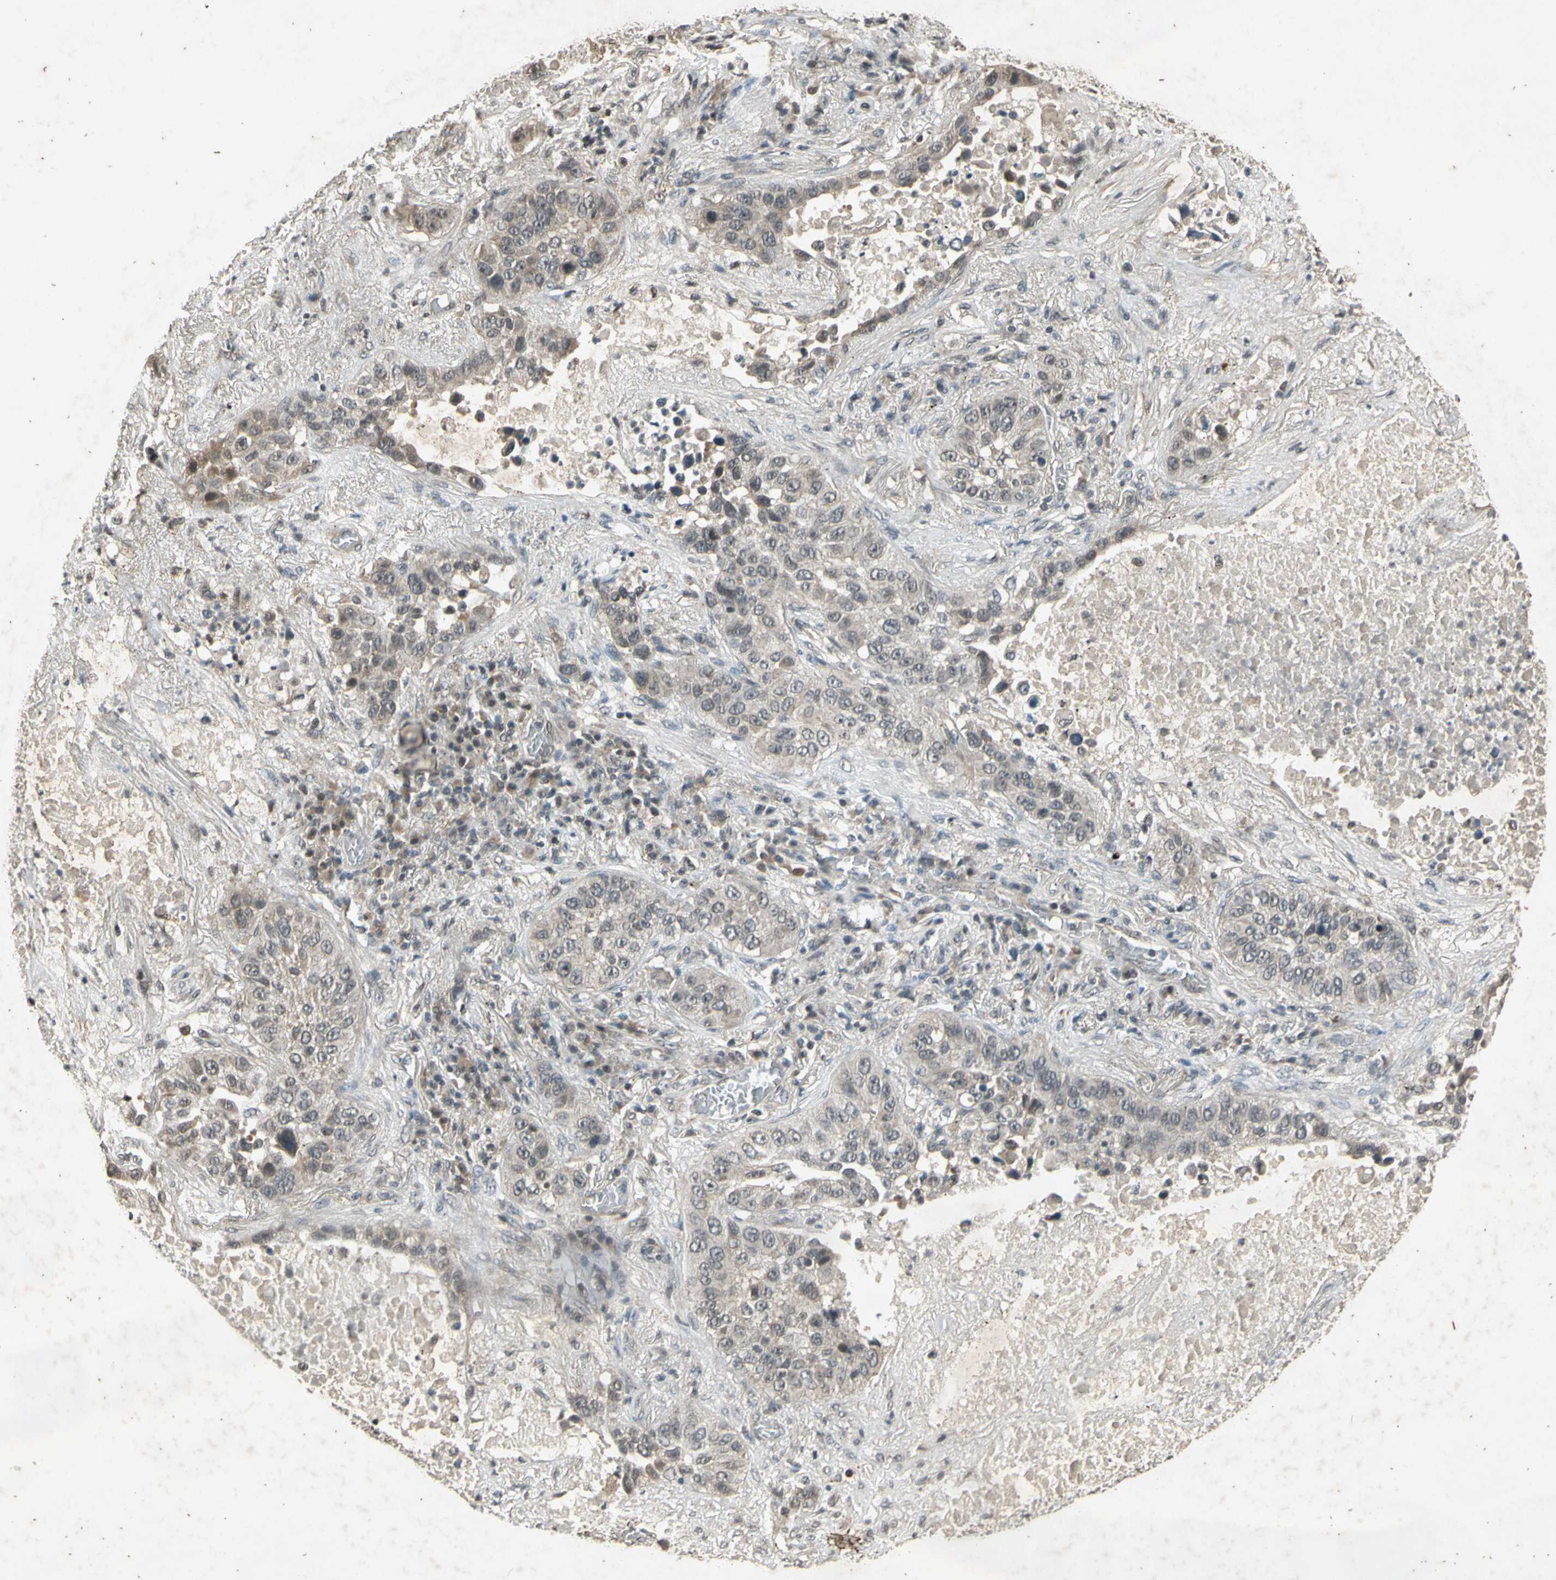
{"staining": {"intensity": "weak", "quantity": "25%-75%", "location": "cytoplasmic/membranous"}, "tissue": "lung cancer", "cell_type": "Tumor cells", "image_type": "cancer", "snomed": [{"axis": "morphology", "description": "Squamous cell carcinoma, NOS"}, {"axis": "topography", "description": "Lung"}], "caption": "Immunohistochemical staining of lung cancer shows low levels of weak cytoplasmic/membranous staining in about 25%-75% of tumor cells. The staining is performed using DAB brown chromogen to label protein expression. The nuclei are counter-stained blue using hematoxylin.", "gene": "EFNB2", "patient": {"sex": "male", "age": 57}}